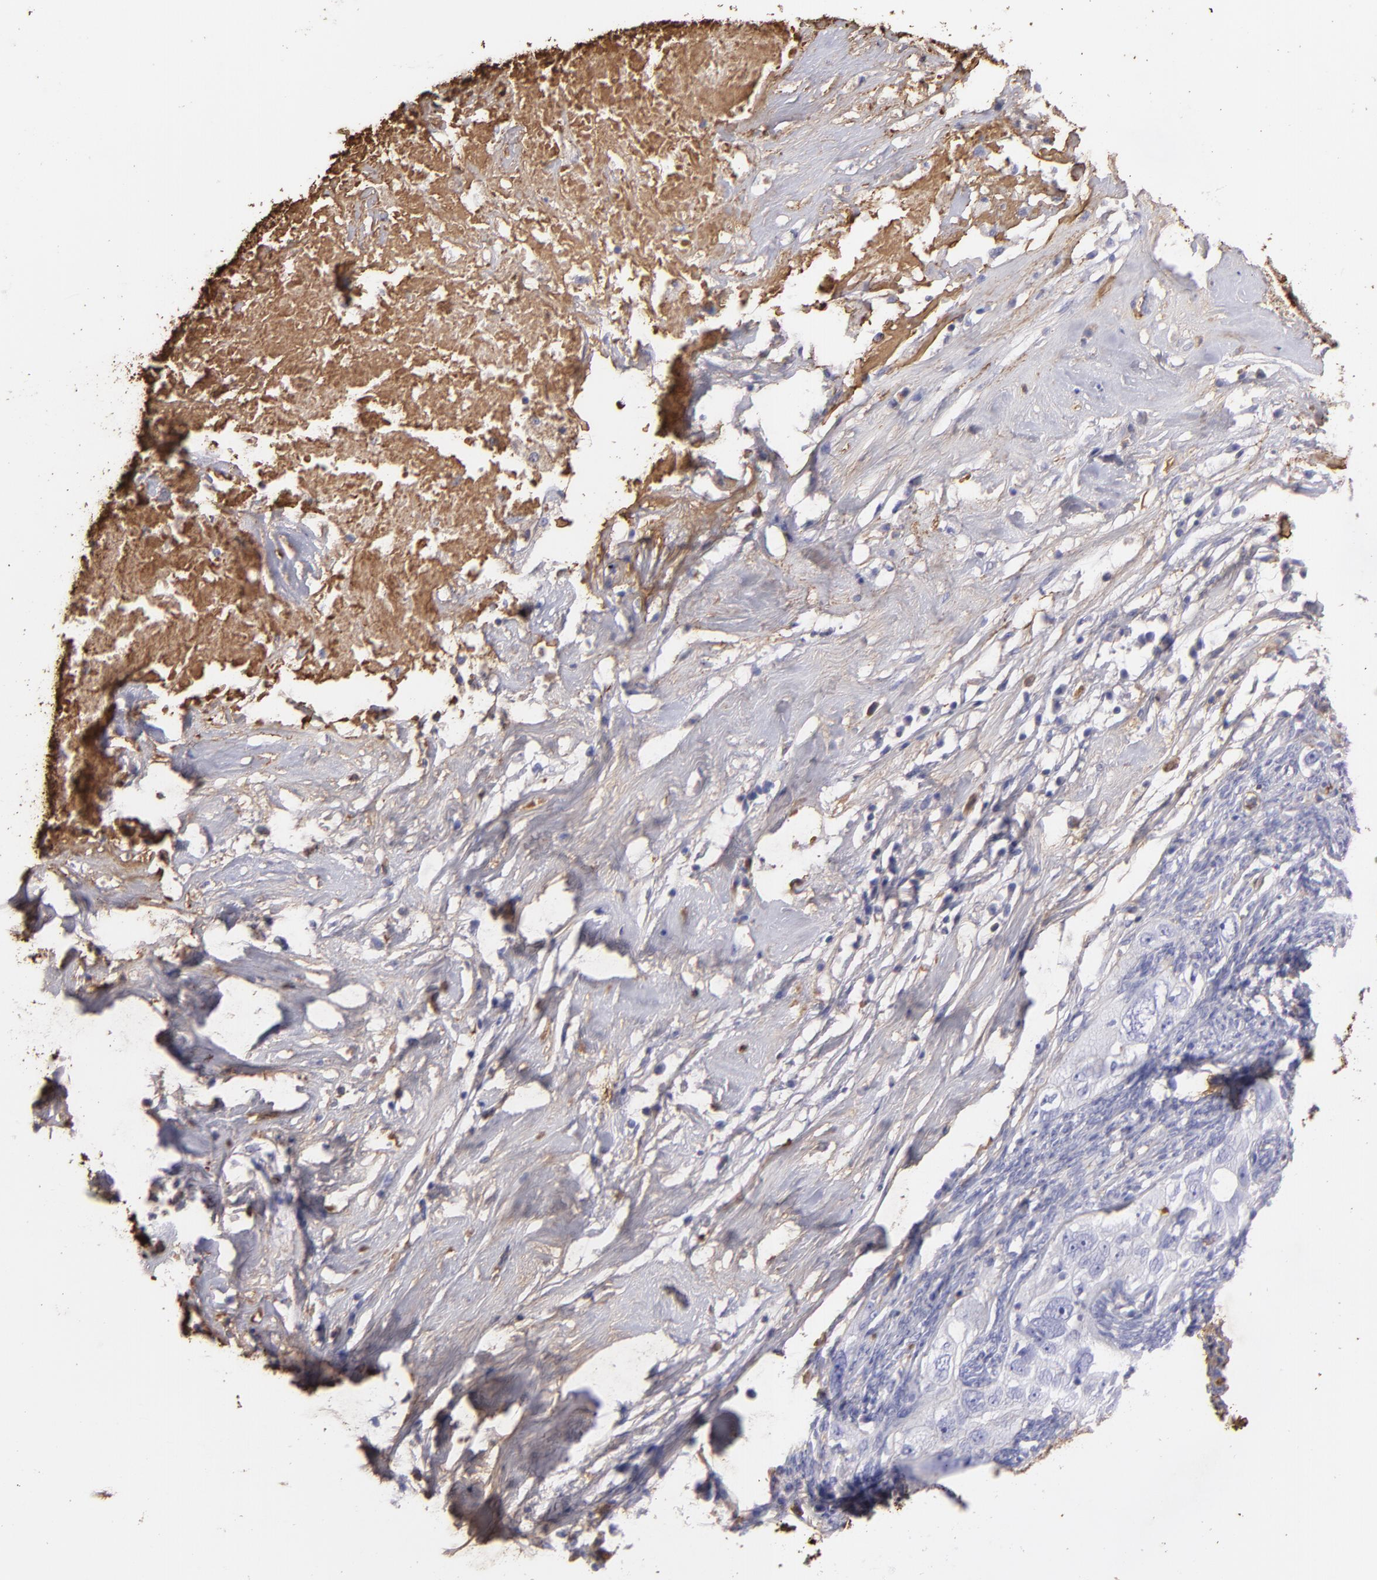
{"staining": {"intensity": "negative", "quantity": "none", "location": "none"}, "tissue": "ovarian cancer", "cell_type": "Tumor cells", "image_type": "cancer", "snomed": [{"axis": "morphology", "description": "Normal tissue, NOS"}, {"axis": "morphology", "description": "Cystadenocarcinoma, serous, NOS"}, {"axis": "topography", "description": "Ovary"}], "caption": "This is an IHC photomicrograph of ovarian serous cystadenocarcinoma. There is no positivity in tumor cells.", "gene": "FGB", "patient": {"sex": "female", "age": 62}}